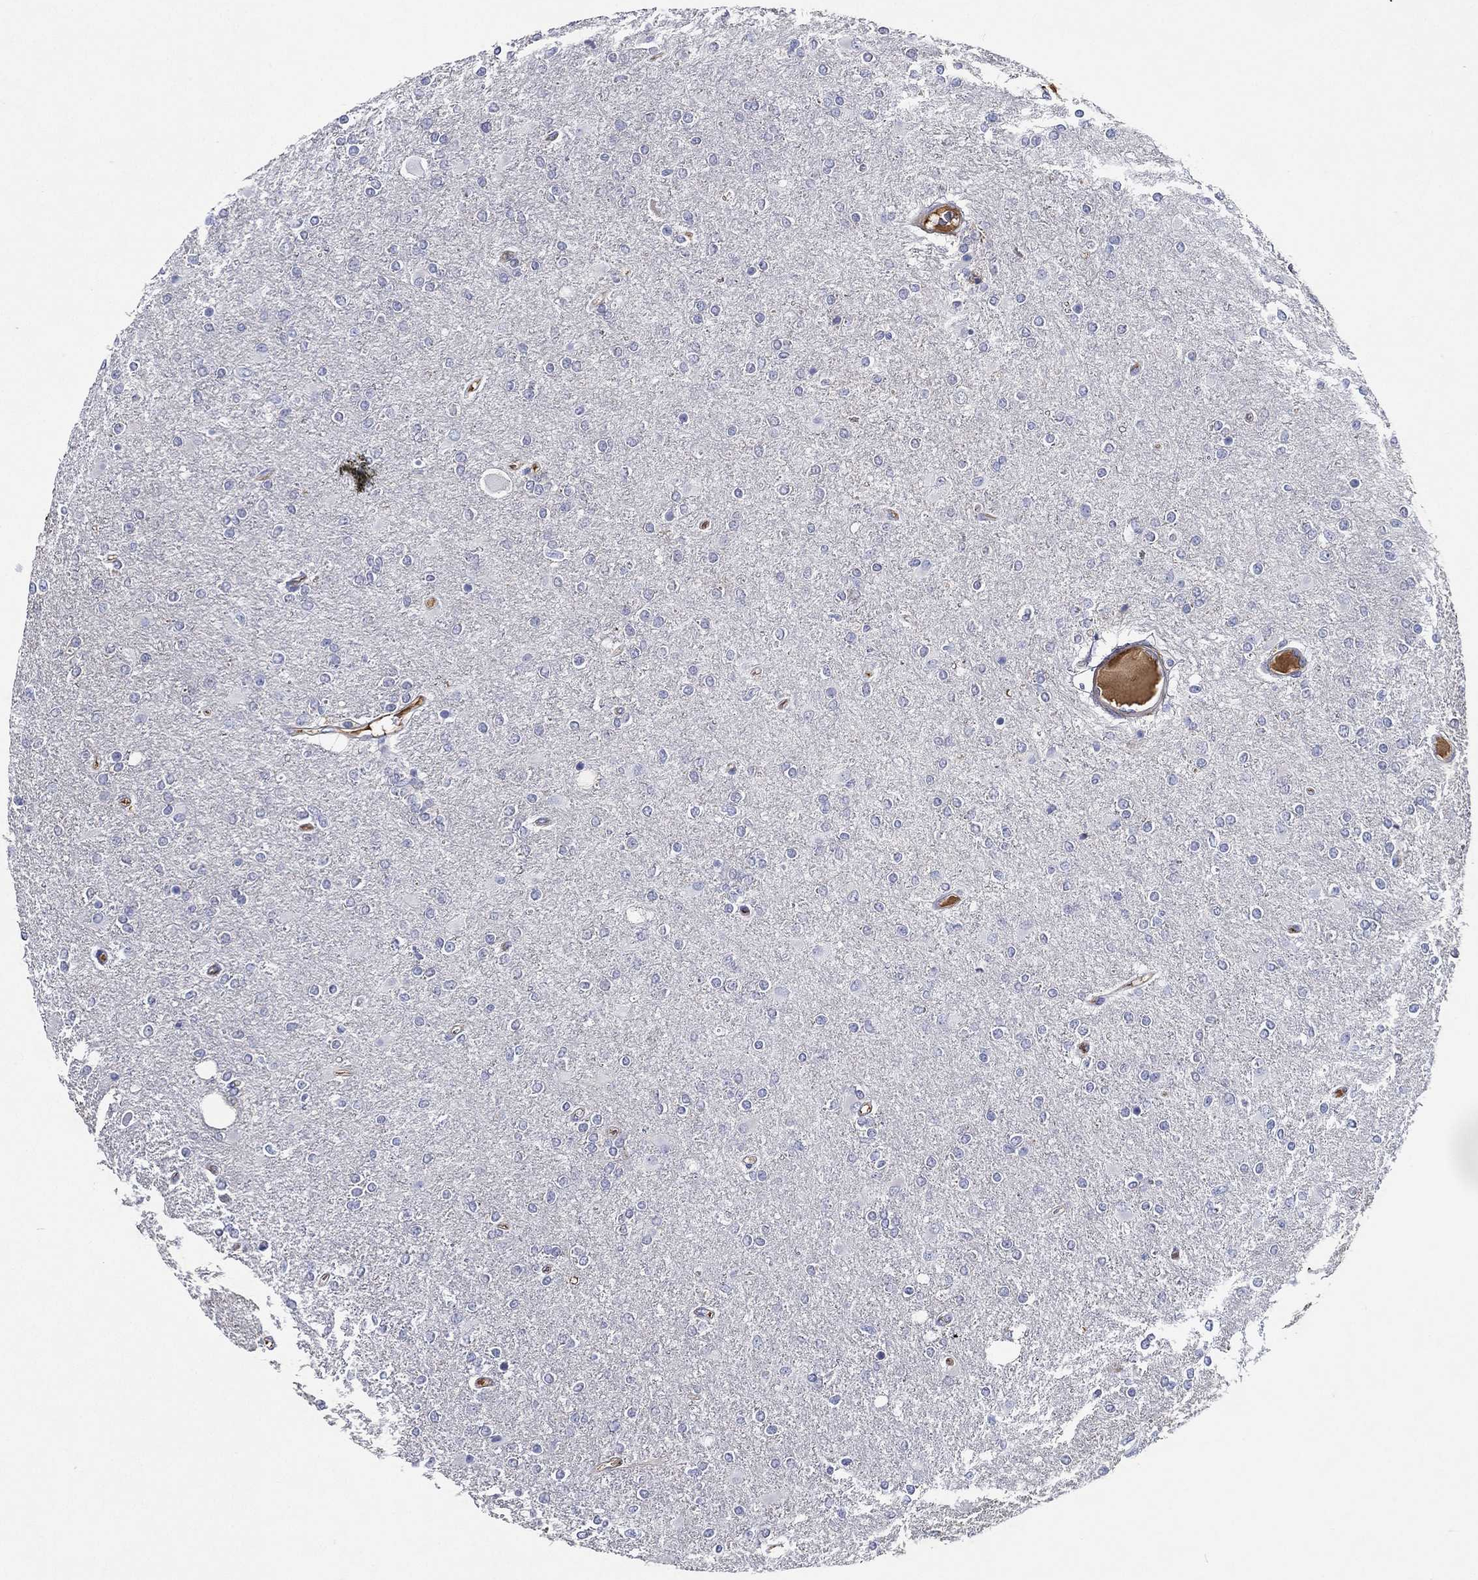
{"staining": {"intensity": "negative", "quantity": "none", "location": "none"}, "tissue": "glioma", "cell_type": "Tumor cells", "image_type": "cancer", "snomed": [{"axis": "morphology", "description": "Glioma, malignant, High grade"}, {"axis": "topography", "description": "Cerebral cortex"}], "caption": "IHC image of neoplastic tissue: glioma stained with DAB (3,3'-diaminobenzidine) exhibits no significant protein expression in tumor cells.", "gene": "TMPRSS11D", "patient": {"sex": "male", "age": 70}}